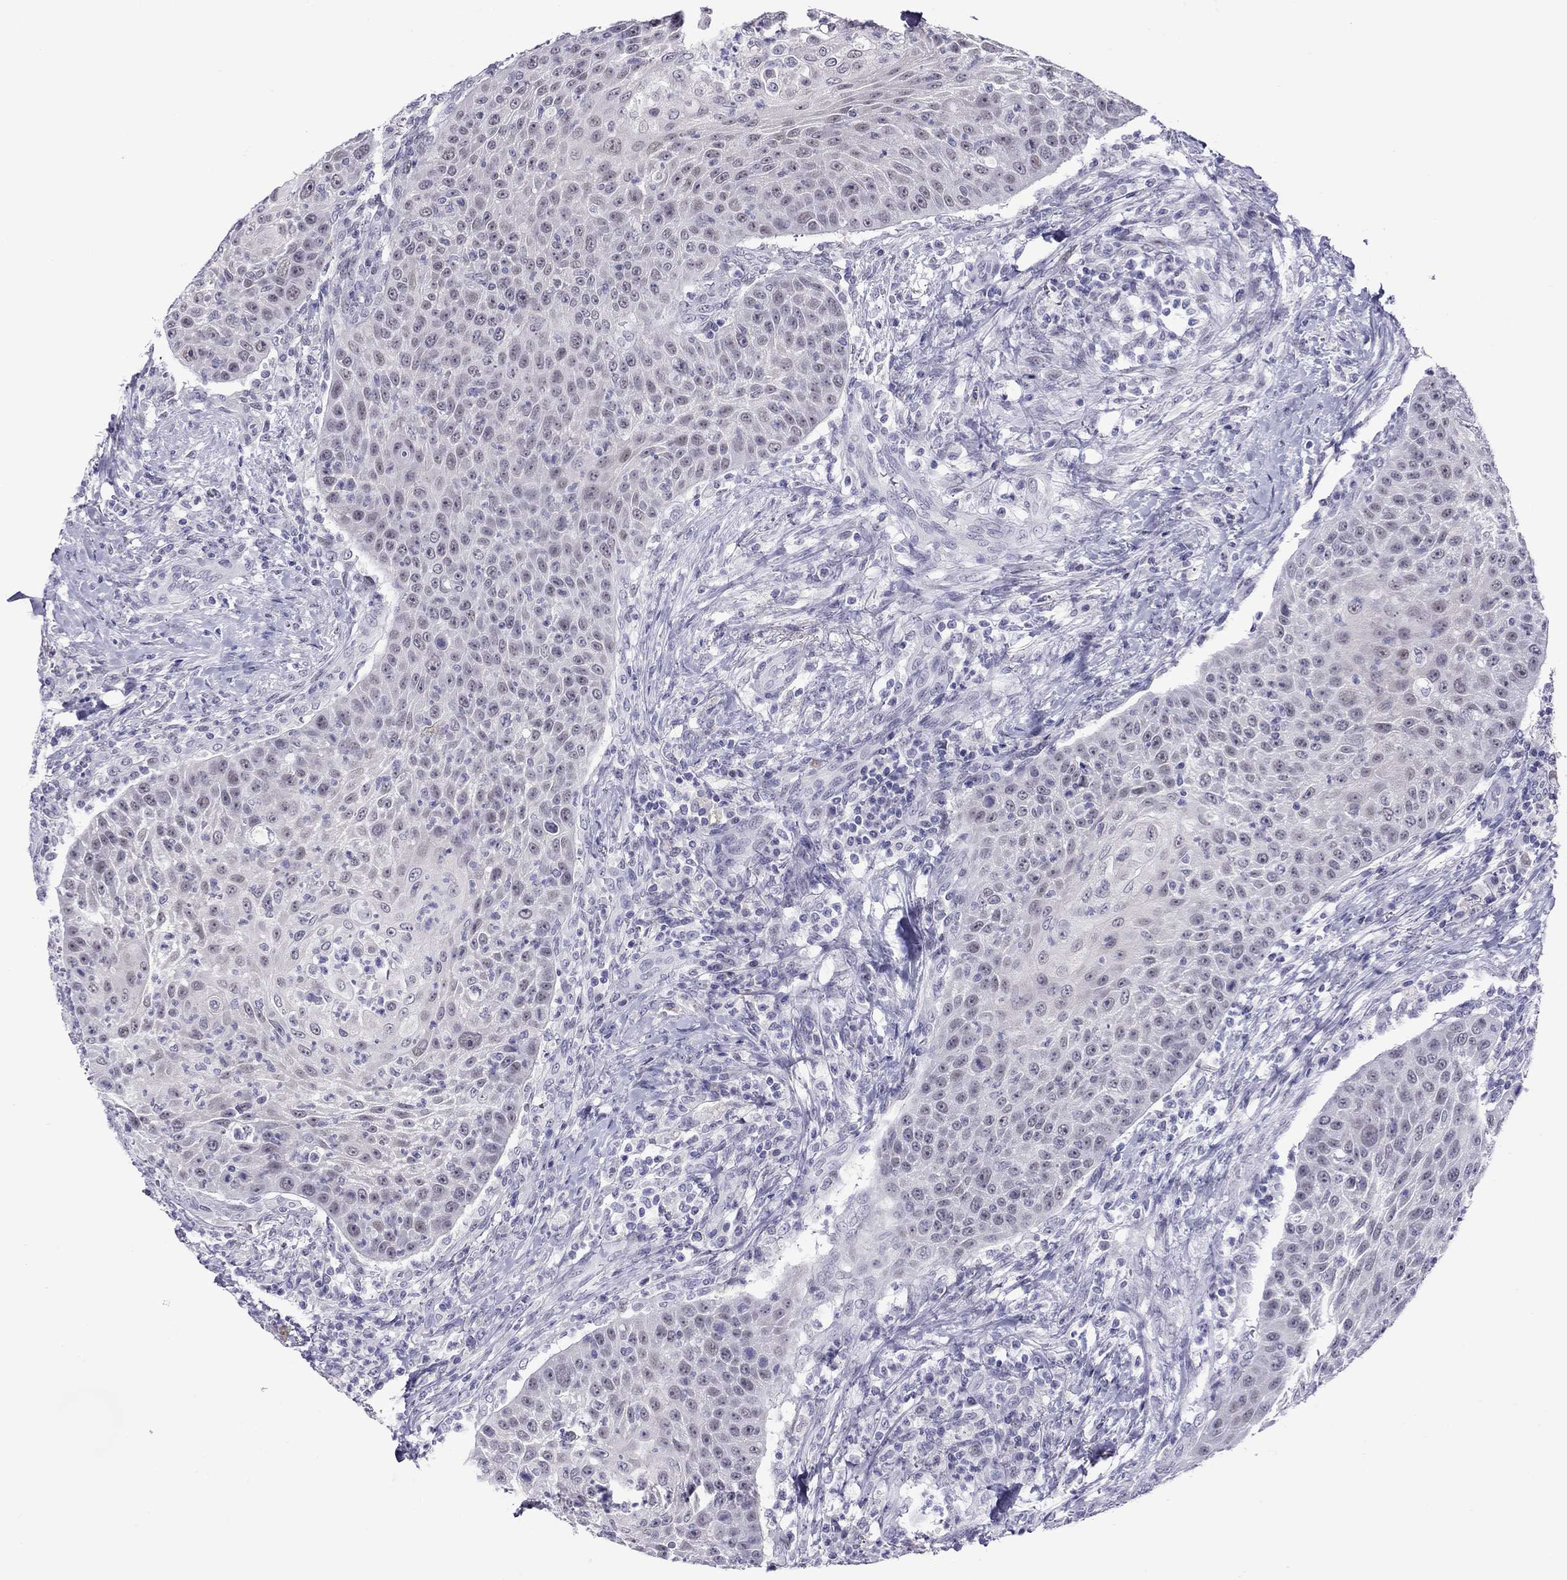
{"staining": {"intensity": "negative", "quantity": "none", "location": "none"}, "tissue": "head and neck cancer", "cell_type": "Tumor cells", "image_type": "cancer", "snomed": [{"axis": "morphology", "description": "Squamous cell carcinoma, NOS"}, {"axis": "topography", "description": "Head-Neck"}], "caption": "An image of human head and neck squamous cell carcinoma is negative for staining in tumor cells. (DAB (3,3'-diaminobenzidine) immunohistochemistry (IHC), high magnification).", "gene": "CHRNB3", "patient": {"sex": "male", "age": 69}}